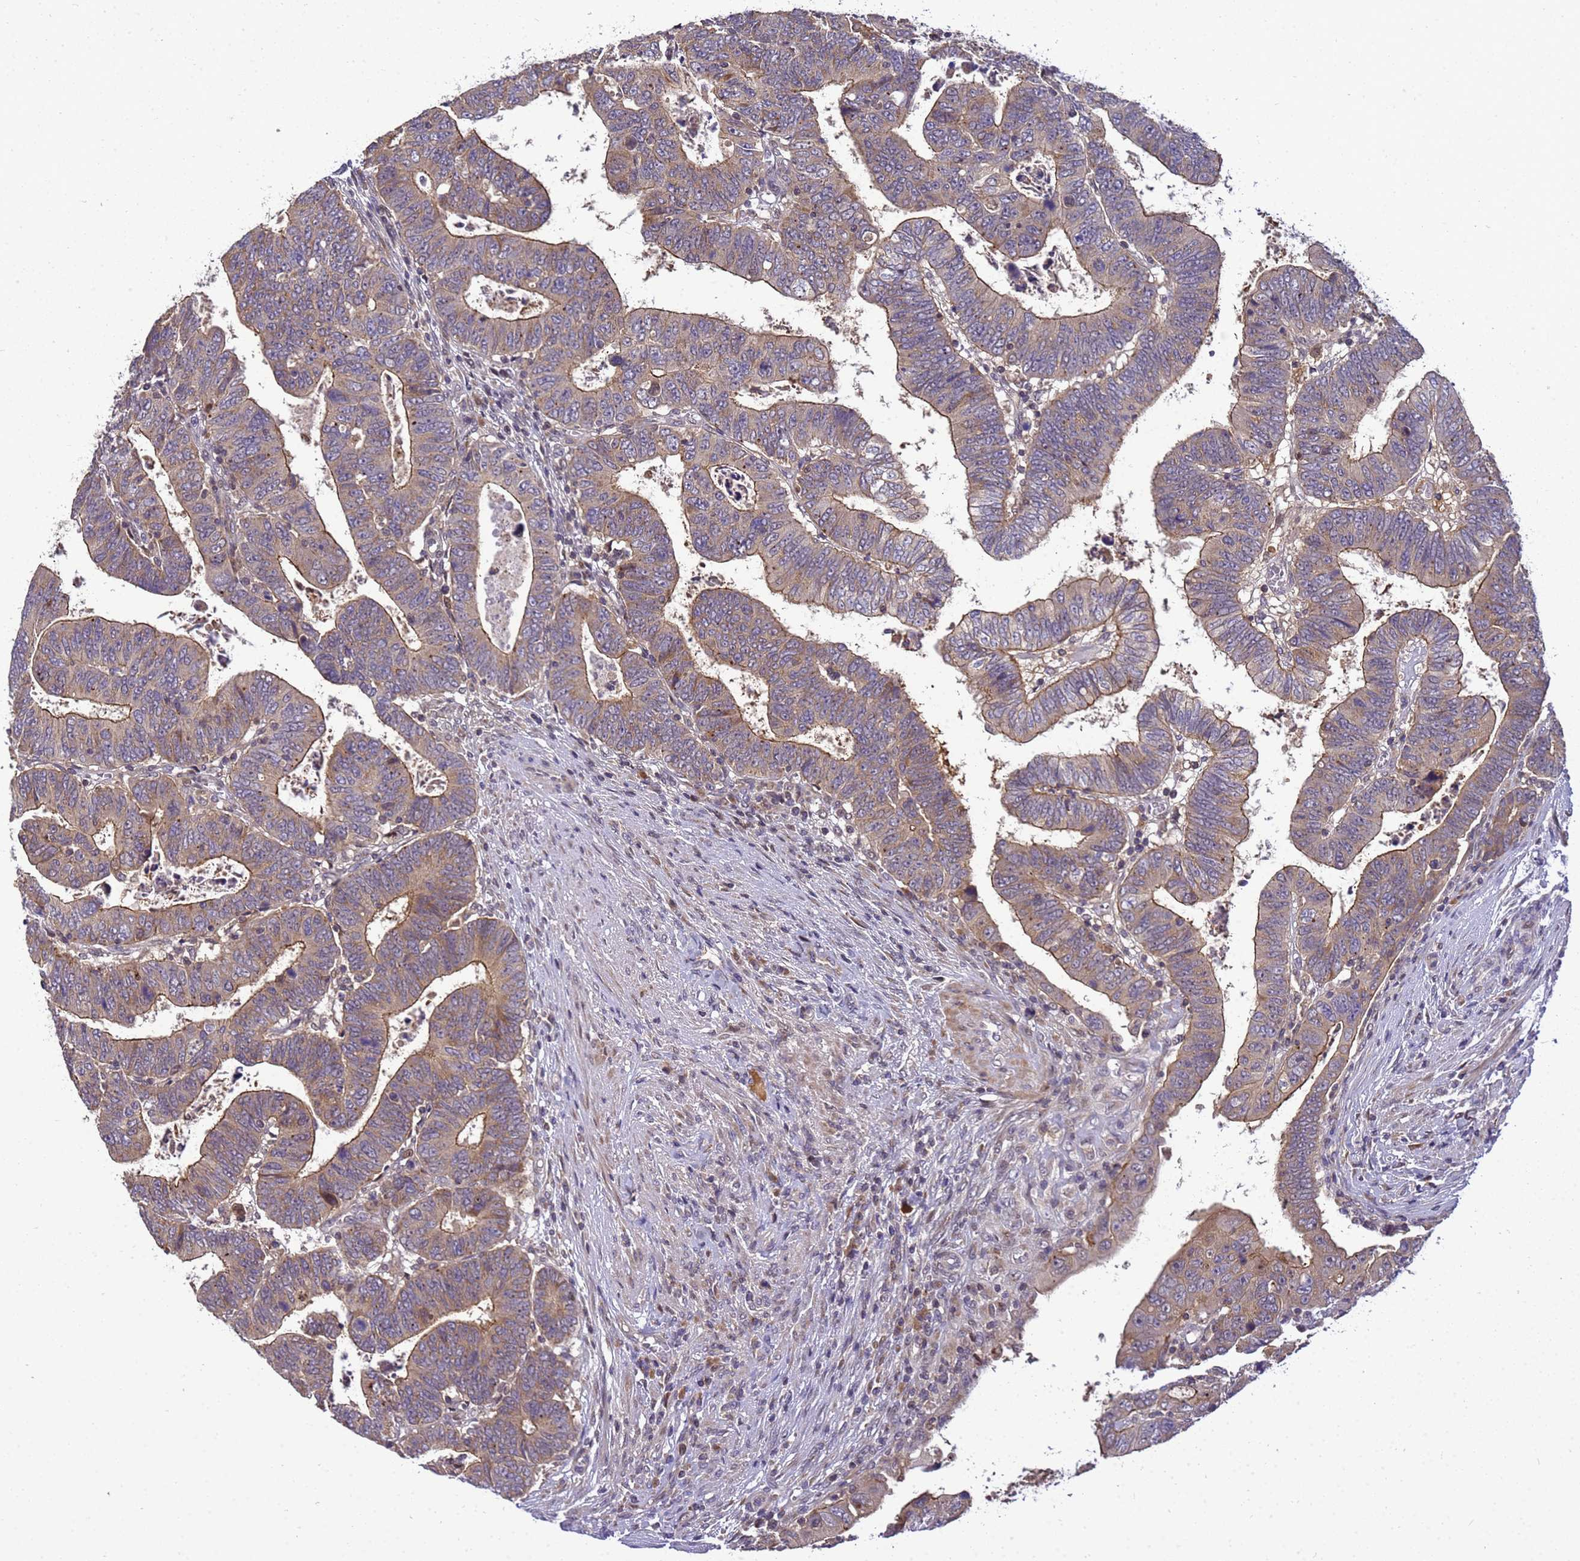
{"staining": {"intensity": "moderate", "quantity": "25%-75%", "location": "cytoplasmic/membranous"}, "tissue": "colorectal cancer", "cell_type": "Tumor cells", "image_type": "cancer", "snomed": [{"axis": "morphology", "description": "Normal tissue, NOS"}, {"axis": "morphology", "description": "Adenocarcinoma, NOS"}, {"axis": "topography", "description": "Rectum"}], "caption": "Human colorectal cancer stained with a brown dye reveals moderate cytoplasmic/membranous positive staining in approximately 25%-75% of tumor cells.", "gene": "TMEM74B", "patient": {"sex": "female", "age": 65}}